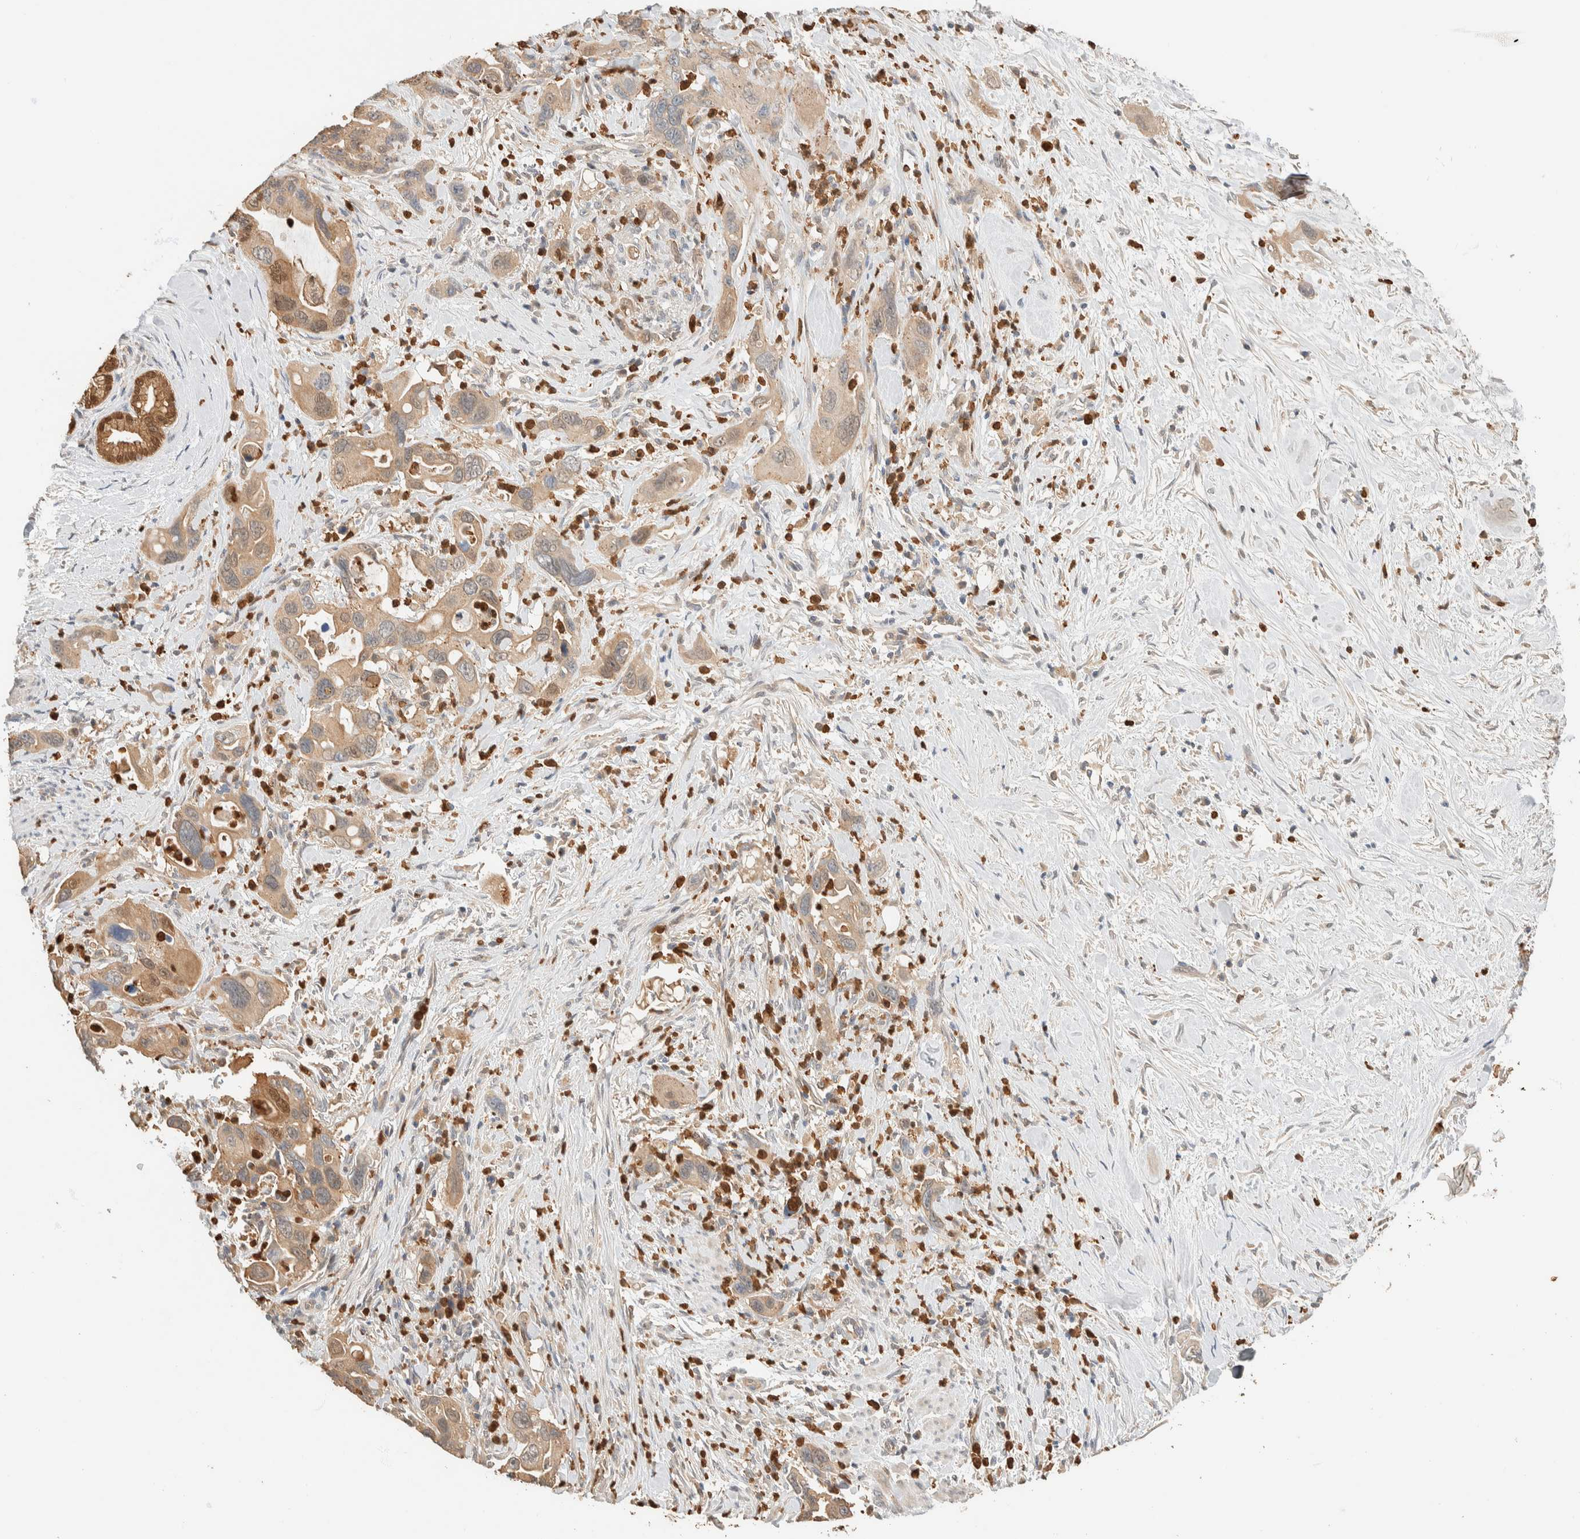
{"staining": {"intensity": "moderate", "quantity": "25%-75%", "location": "cytoplasmic/membranous"}, "tissue": "pancreatic cancer", "cell_type": "Tumor cells", "image_type": "cancer", "snomed": [{"axis": "morphology", "description": "Adenocarcinoma, NOS"}, {"axis": "topography", "description": "Pancreas"}], "caption": "Tumor cells demonstrate moderate cytoplasmic/membranous staining in about 25%-75% of cells in pancreatic cancer.", "gene": "SETD4", "patient": {"sex": "female", "age": 70}}